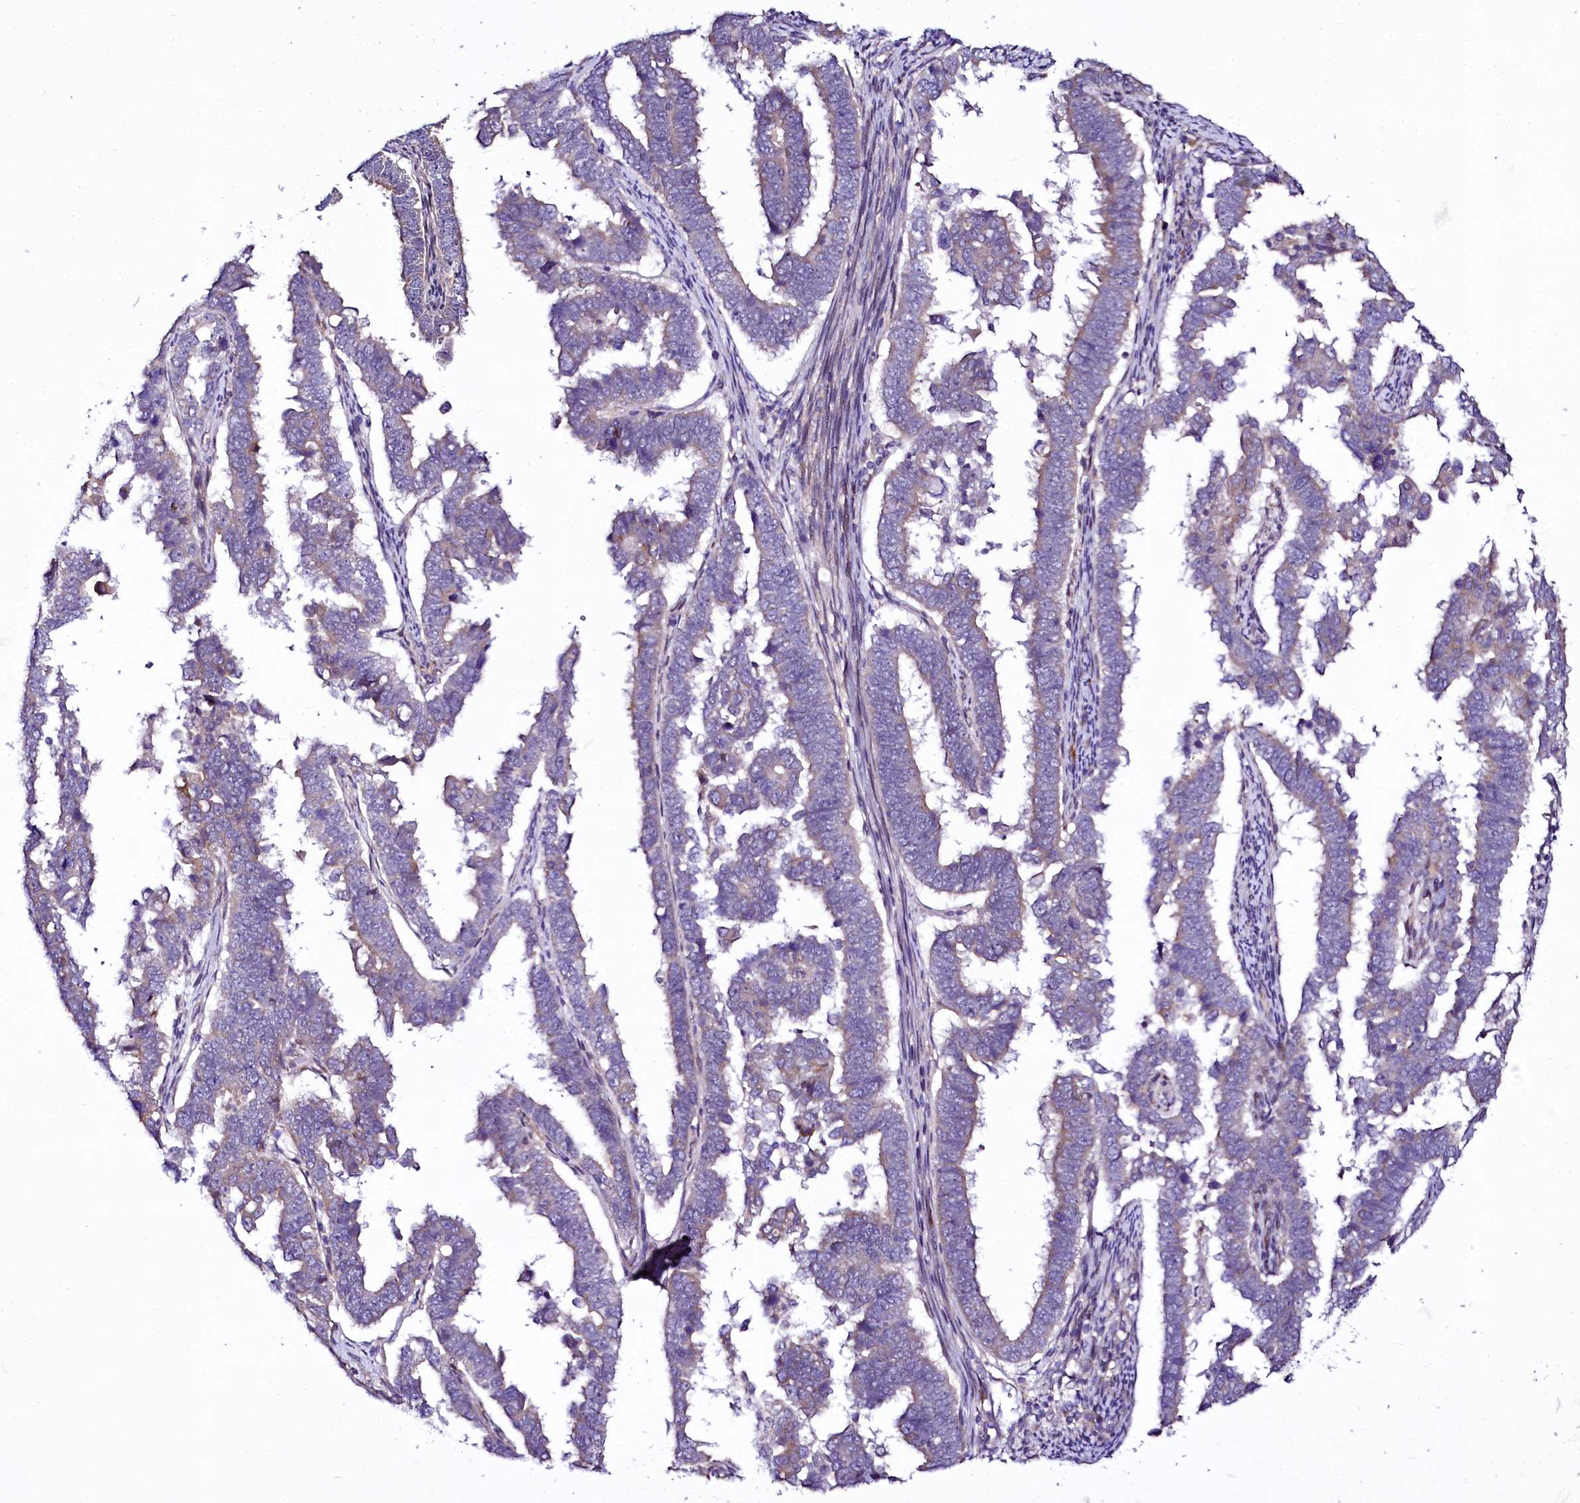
{"staining": {"intensity": "negative", "quantity": "none", "location": "none"}, "tissue": "endometrial cancer", "cell_type": "Tumor cells", "image_type": "cancer", "snomed": [{"axis": "morphology", "description": "Adenocarcinoma, NOS"}, {"axis": "topography", "description": "Endometrium"}], "caption": "Endometrial cancer stained for a protein using IHC demonstrates no positivity tumor cells.", "gene": "ZC3H12C", "patient": {"sex": "female", "age": 75}}